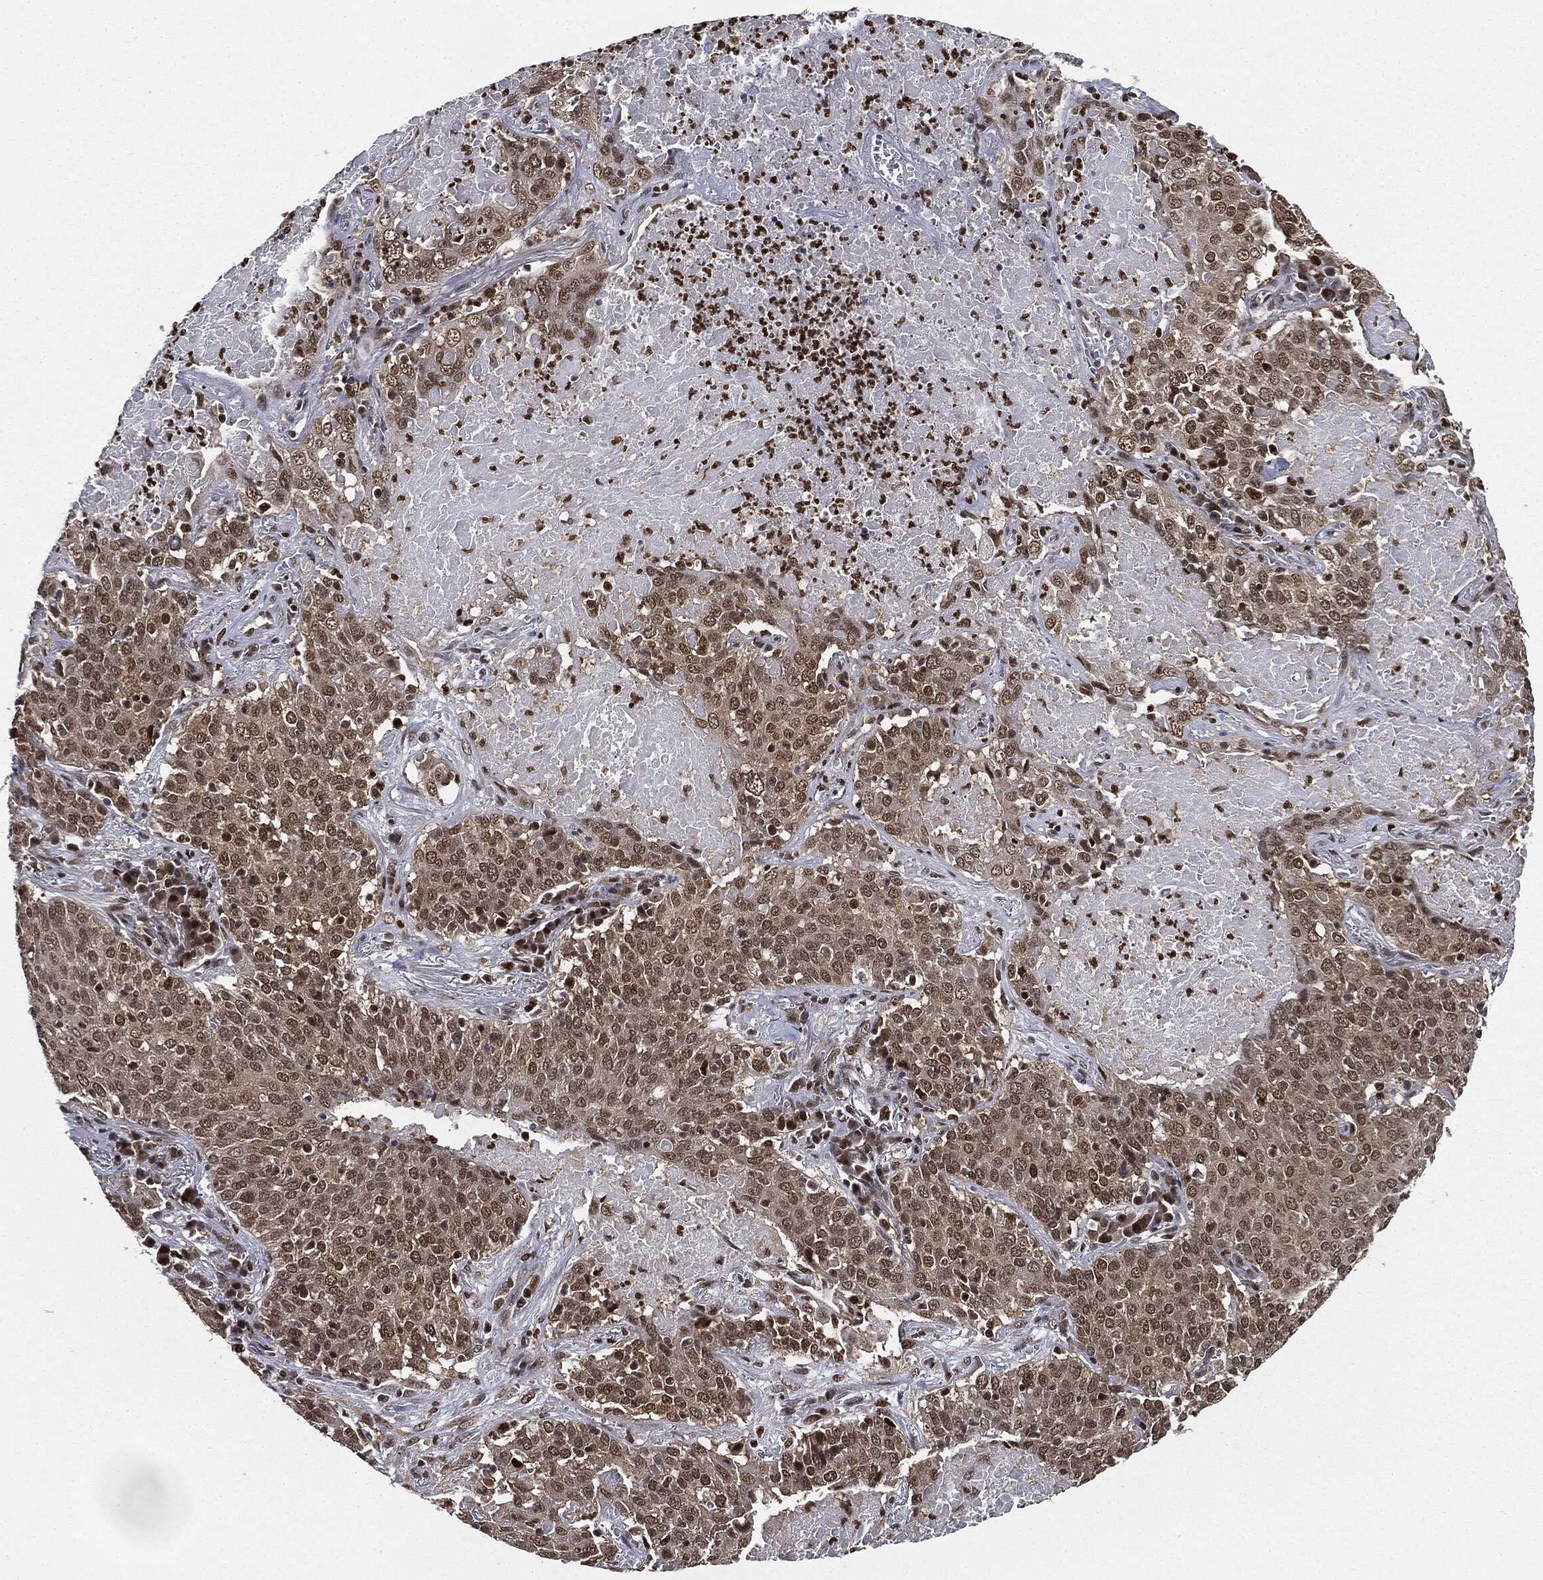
{"staining": {"intensity": "weak", "quantity": ">75%", "location": "cytoplasmic/membranous,nuclear"}, "tissue": "lung cancer", "cell_type": "Tumor cells", "image_type": "cancer", "snomed": [{"axis": "morphology", "description": "Squamous cell carcinoma, NOS"}, {"axis": "topography", "description": "Lung"}], "caption": "Immunohistochemistry photomicrograph of lung cancer stained for a protein (brown), which displays low levels of weak cytoplasmic/membranous and nuclear positivity in approximately >75% of tumor cells.", "gene": "TBC1D22A", "patient": {"sex": "male", "age": 82}}